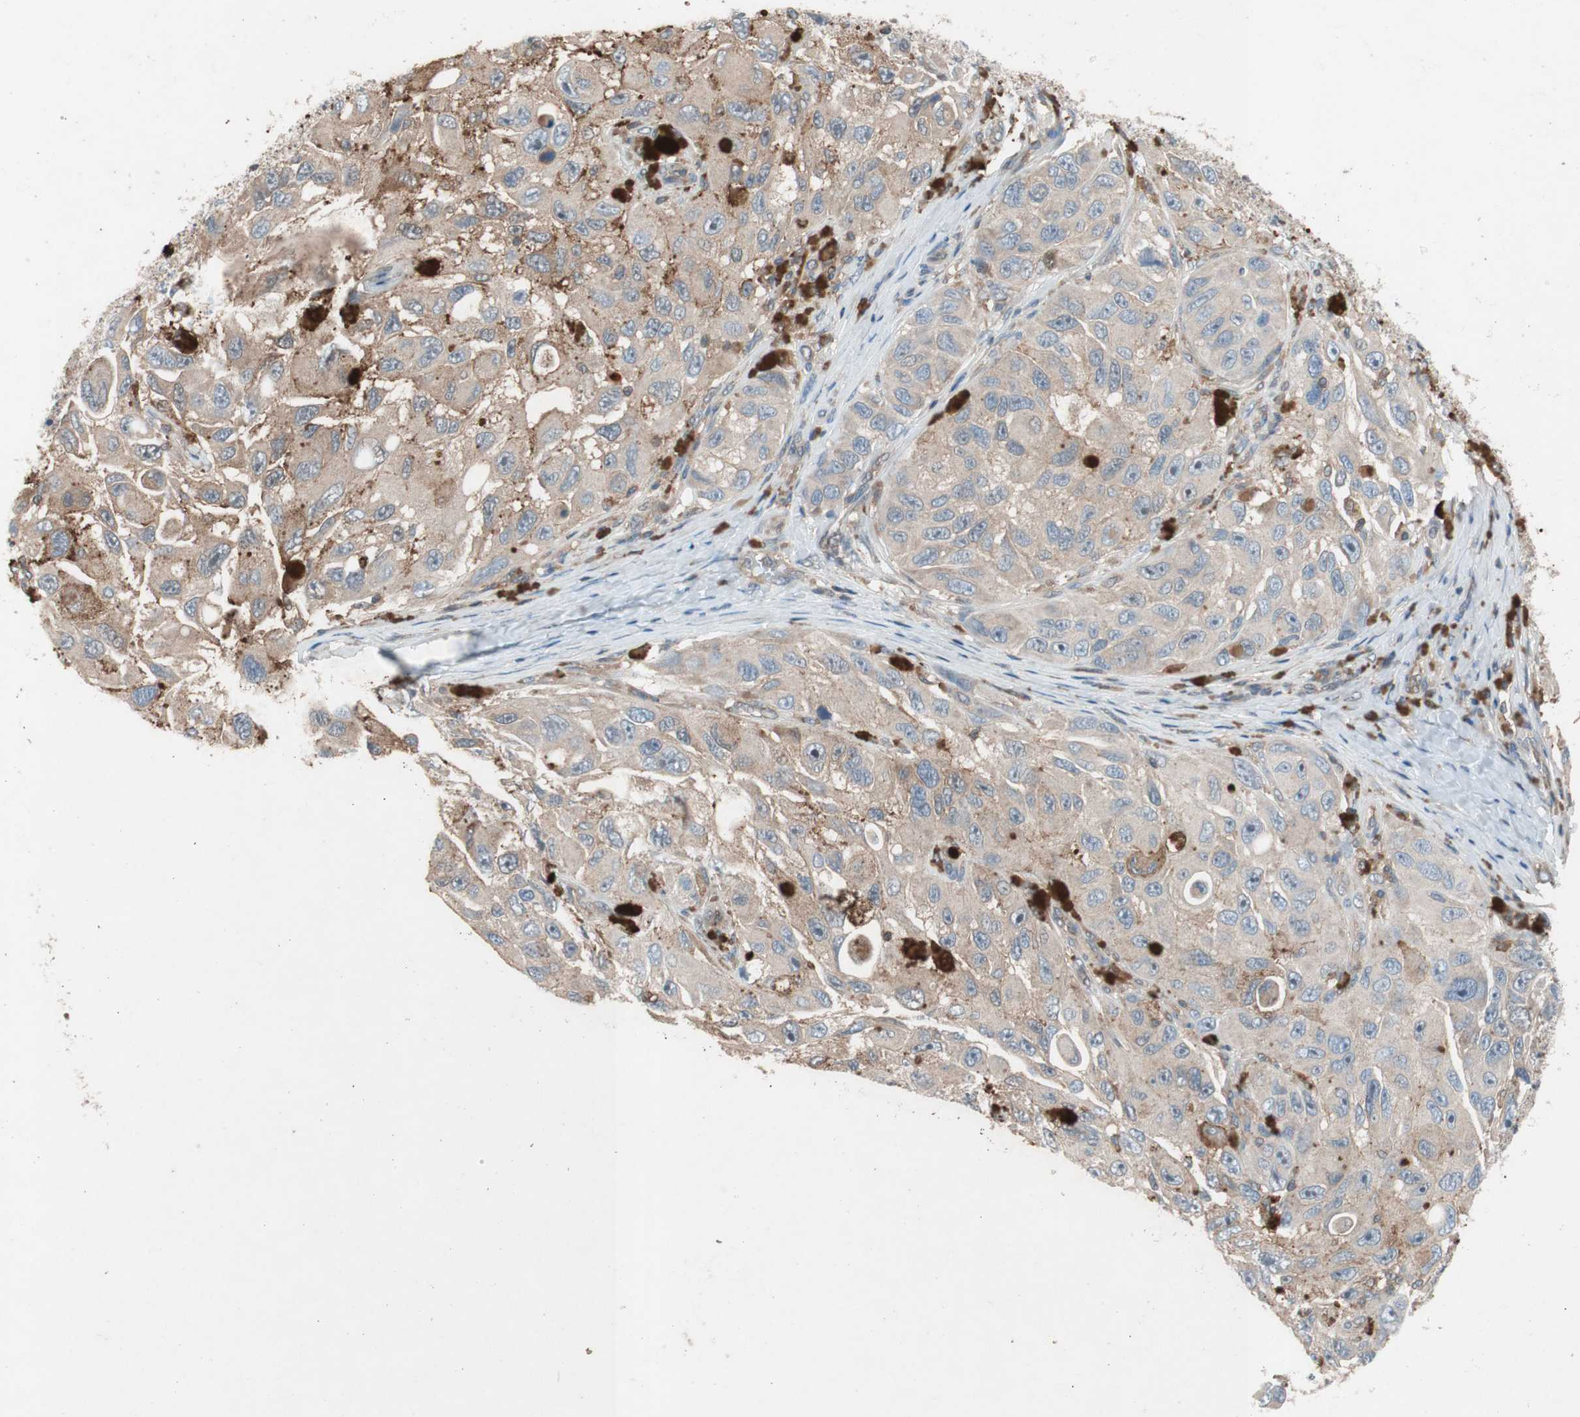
{"staining": {"intensity": "weak", "quantity": ">75%", "location": "cytoplasmic/membranous"}, "tissue": "melanoma", "cell_type": "Tumor cells", "image_type": "cancer", "snomed": [{"axis": "morphology", "description": "Malignant melanoma, NOS"}, {"axis": "topography", "description": "Skin"}], "caption": "High-power microscopy captured an immunohistochemistry (IHC) photomicrograph of melanoma, revealing weak cytoplasmic/membranous expression in approximately >75% of tumor cells.", "gene": "GALT", "patient": {"sex": "female", "age": 73}}